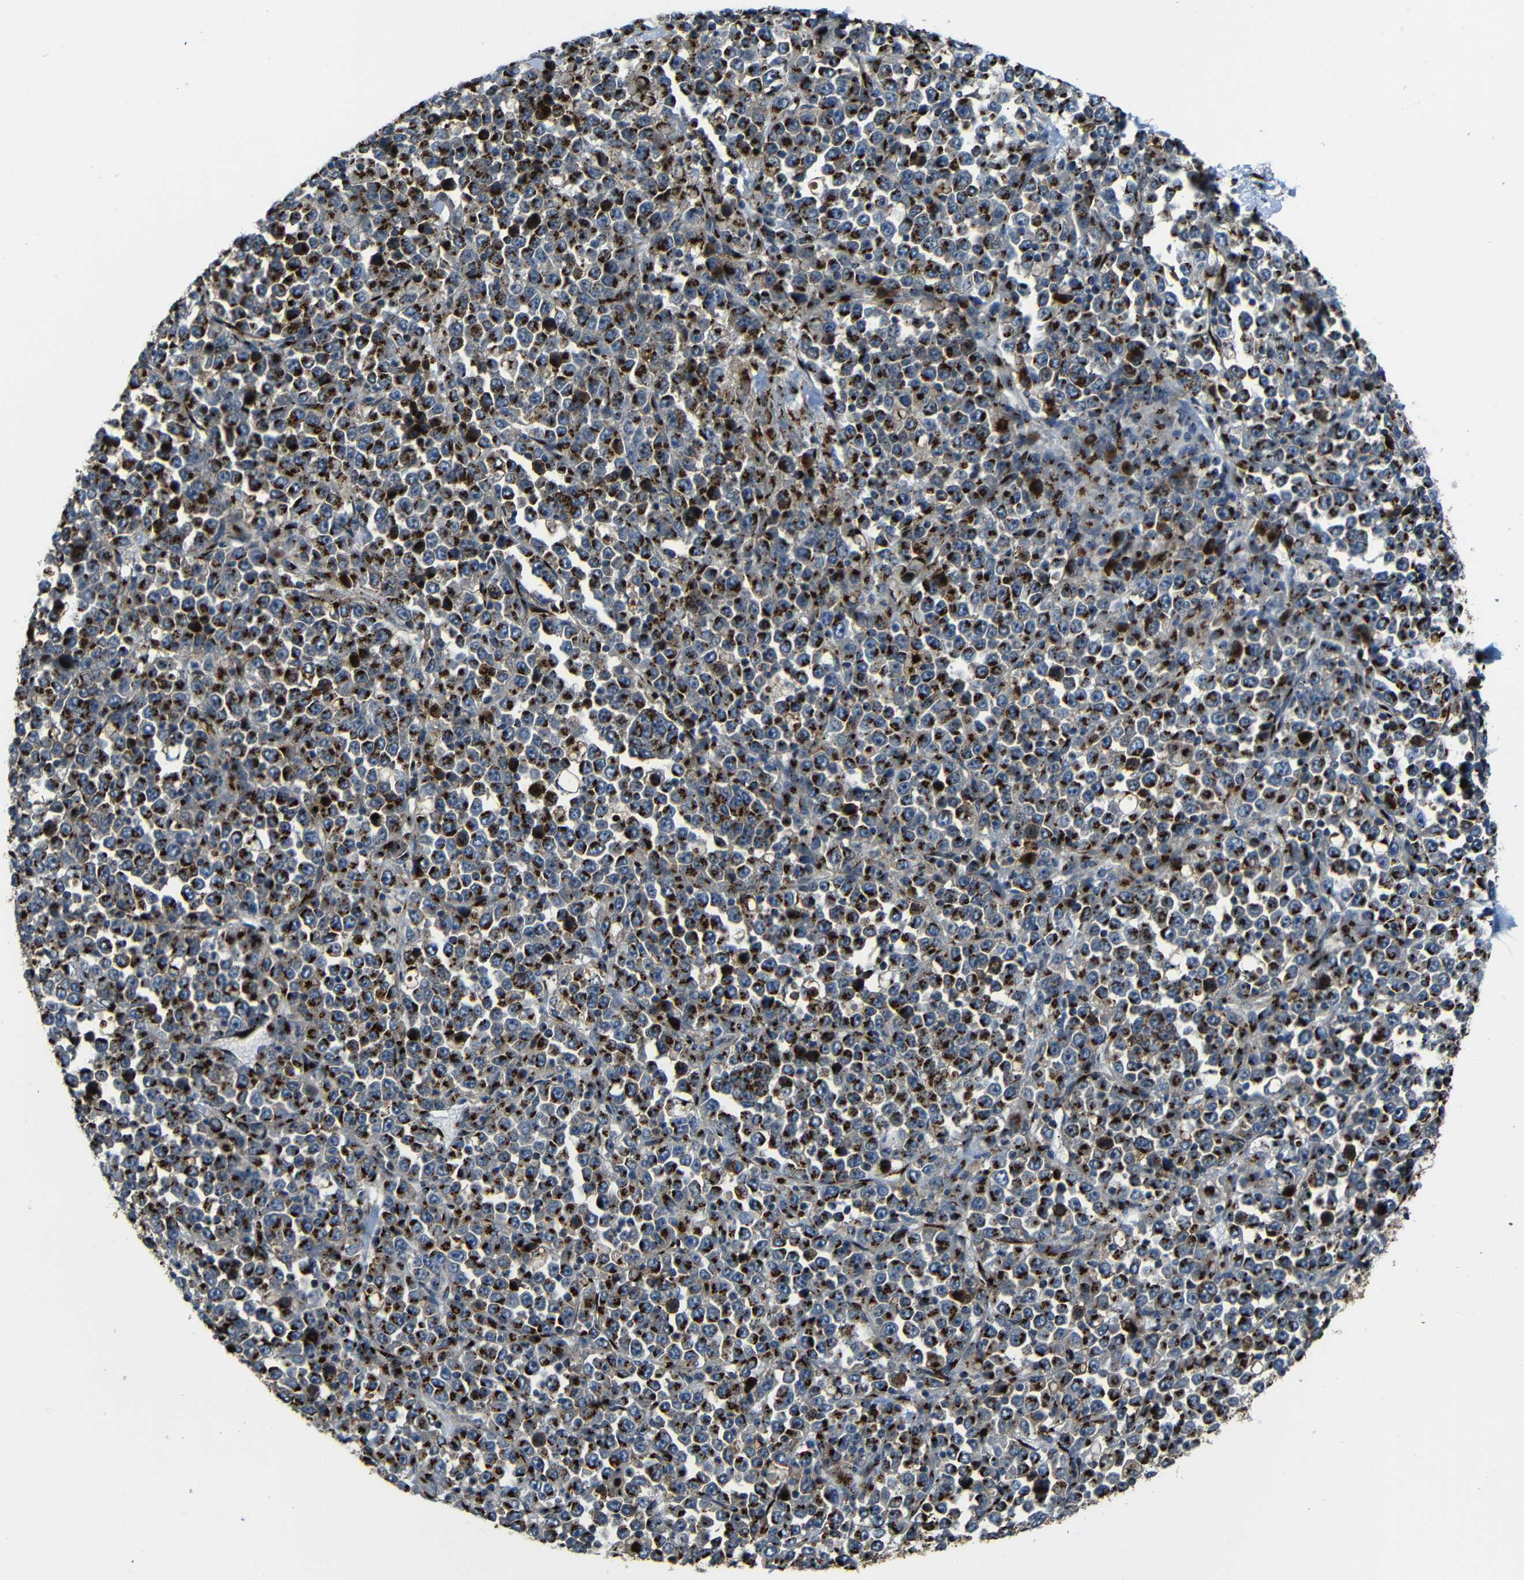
{"staining": {"intensity": "strong", "quantity": ">75%", "location": "cytoplasmic/membranous"}, "tissue": "stomach cancer", "cell_type": "Tumor cells", "image_type": "cancer", "snomed": [{"axis": "morphology", "description": "Normal tissue, NOS"}, {"axis": "morphology", "description": "Adenocarcinoma, NOS"}, {"axis": "topography", "description": "Stomach, upper"}, {"axis": "topography", "description": "Stomach"}], "caption": "A brown stain shows strong cytoplasmic/membranous expression of a protein in stomach cancer tumor cells. Using DAB (3,3'-diaminobenzidine) (brown) and hematoxylin (blue) stains, captured at high magnification using brightfield microscopy.", "gene": "TGOLN2", "patient": {"sex": "male", "age": 59}}